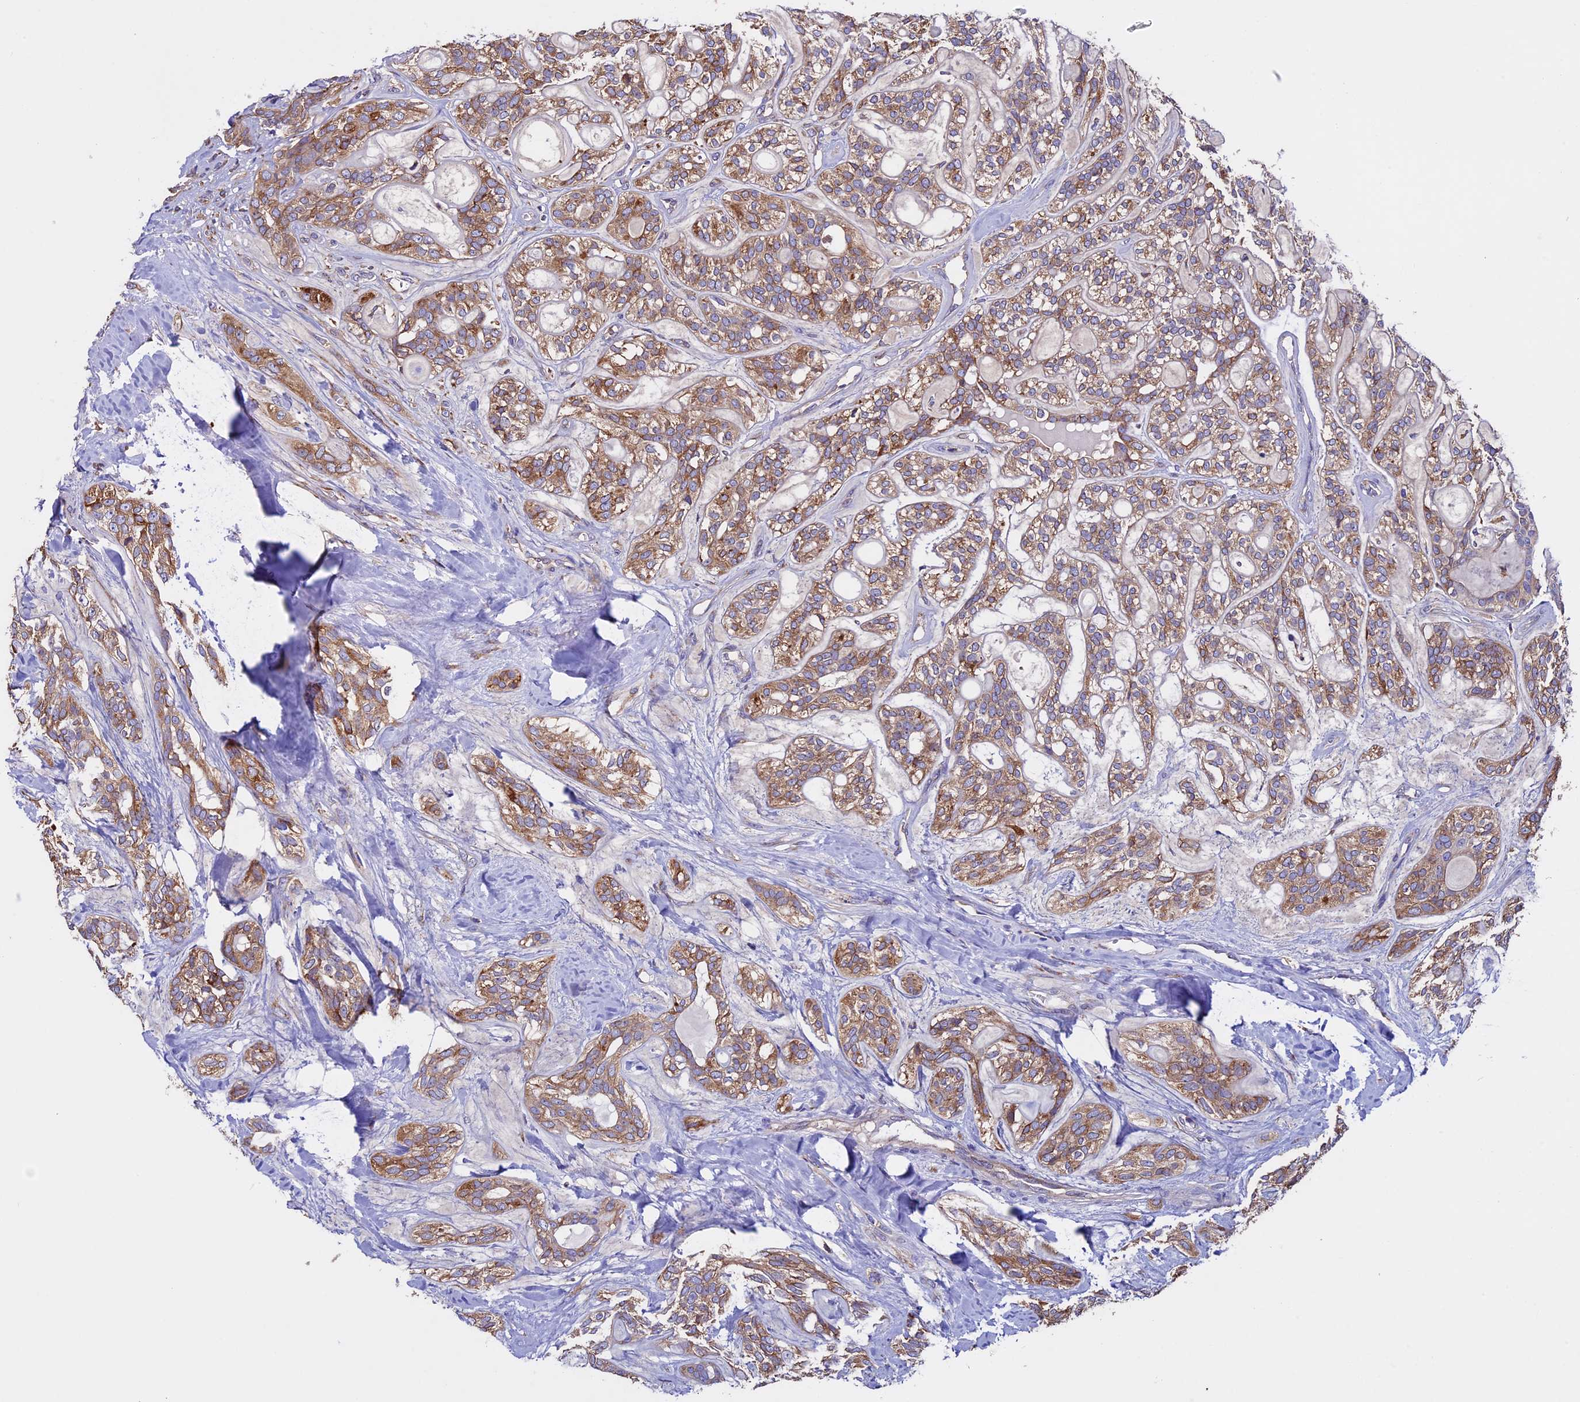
{"staining": {"intensity": "moderate", "quantity": ">75%", "location": "cytoplasmic/membranous"}, "tissue": "head and neck cancer", "cell_type": "Tumor cells", "image_type": "cancer", "snomed": [{"axis": "morphology", "description": "Adenocarcinoma, NOS"}, {"axis": "topography", "description": "Head-Neck"}], "caption": "This photomicrograph shows immunohistochemistry staining of human head and neck adenocarcinoma, with medium moderate cytoplasmic/membranous positivity in approximately >75% of tumor cells.", "gene": "BTBD3", "patient": {"sex": "male", "age": 66}}